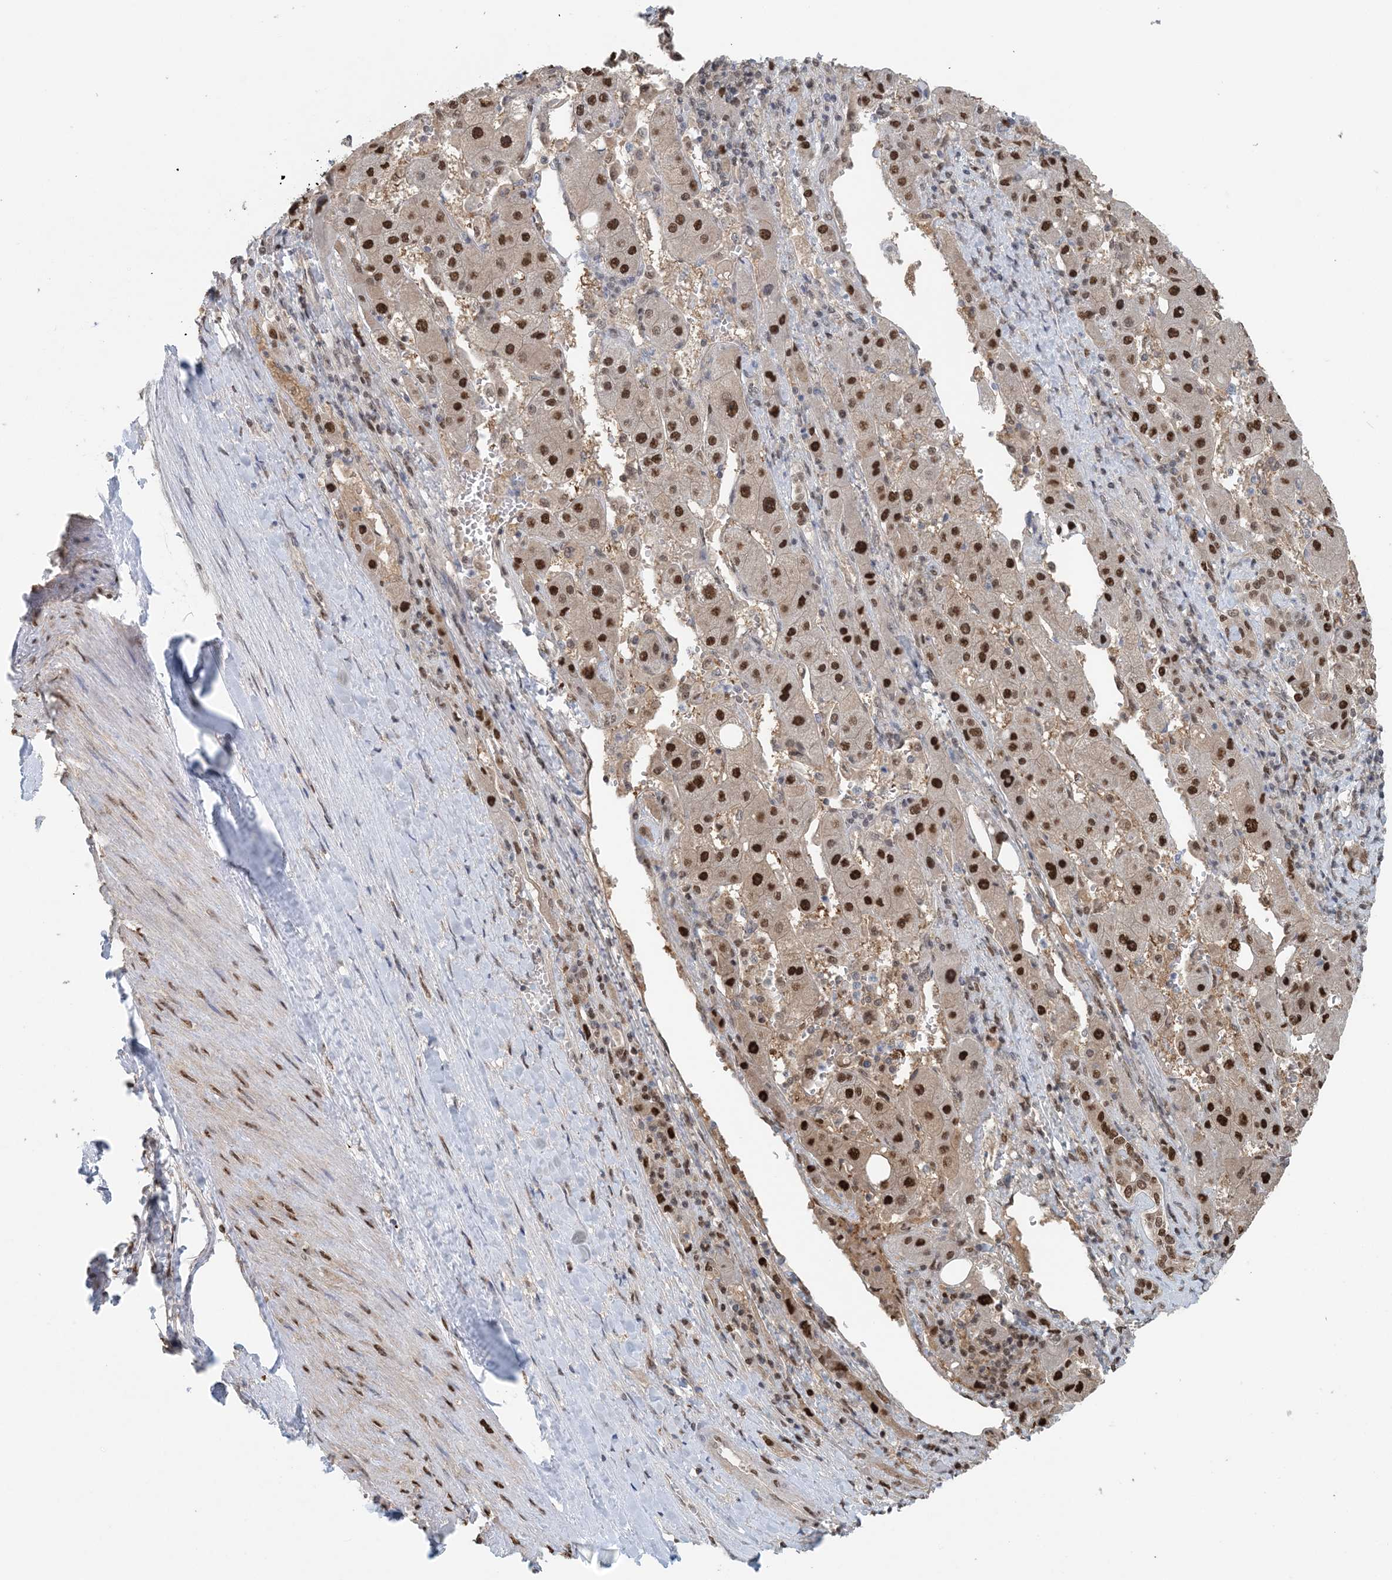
{"staining": {"intensity": "strong", "quantity": ">75%", "location": "nuclear"}, "tissue": "liver cancer", "cell_type": "Tumor cells", "image_type": "cancer", "snomed": [{"axis": "morphology", "description": "Carcinoma, Hepatocellular, NOS"}, {"axis": "topography", "description": "Liver"}], "caption": "A micrograph showing strong nuclear positivity in about >75% of tumor cells in liver hepatocellular carcinoma, as visualized by brown immunohistochemical staining.", "gene": "HIKESHI", "patient": {"sex": "female", "age": 73}}